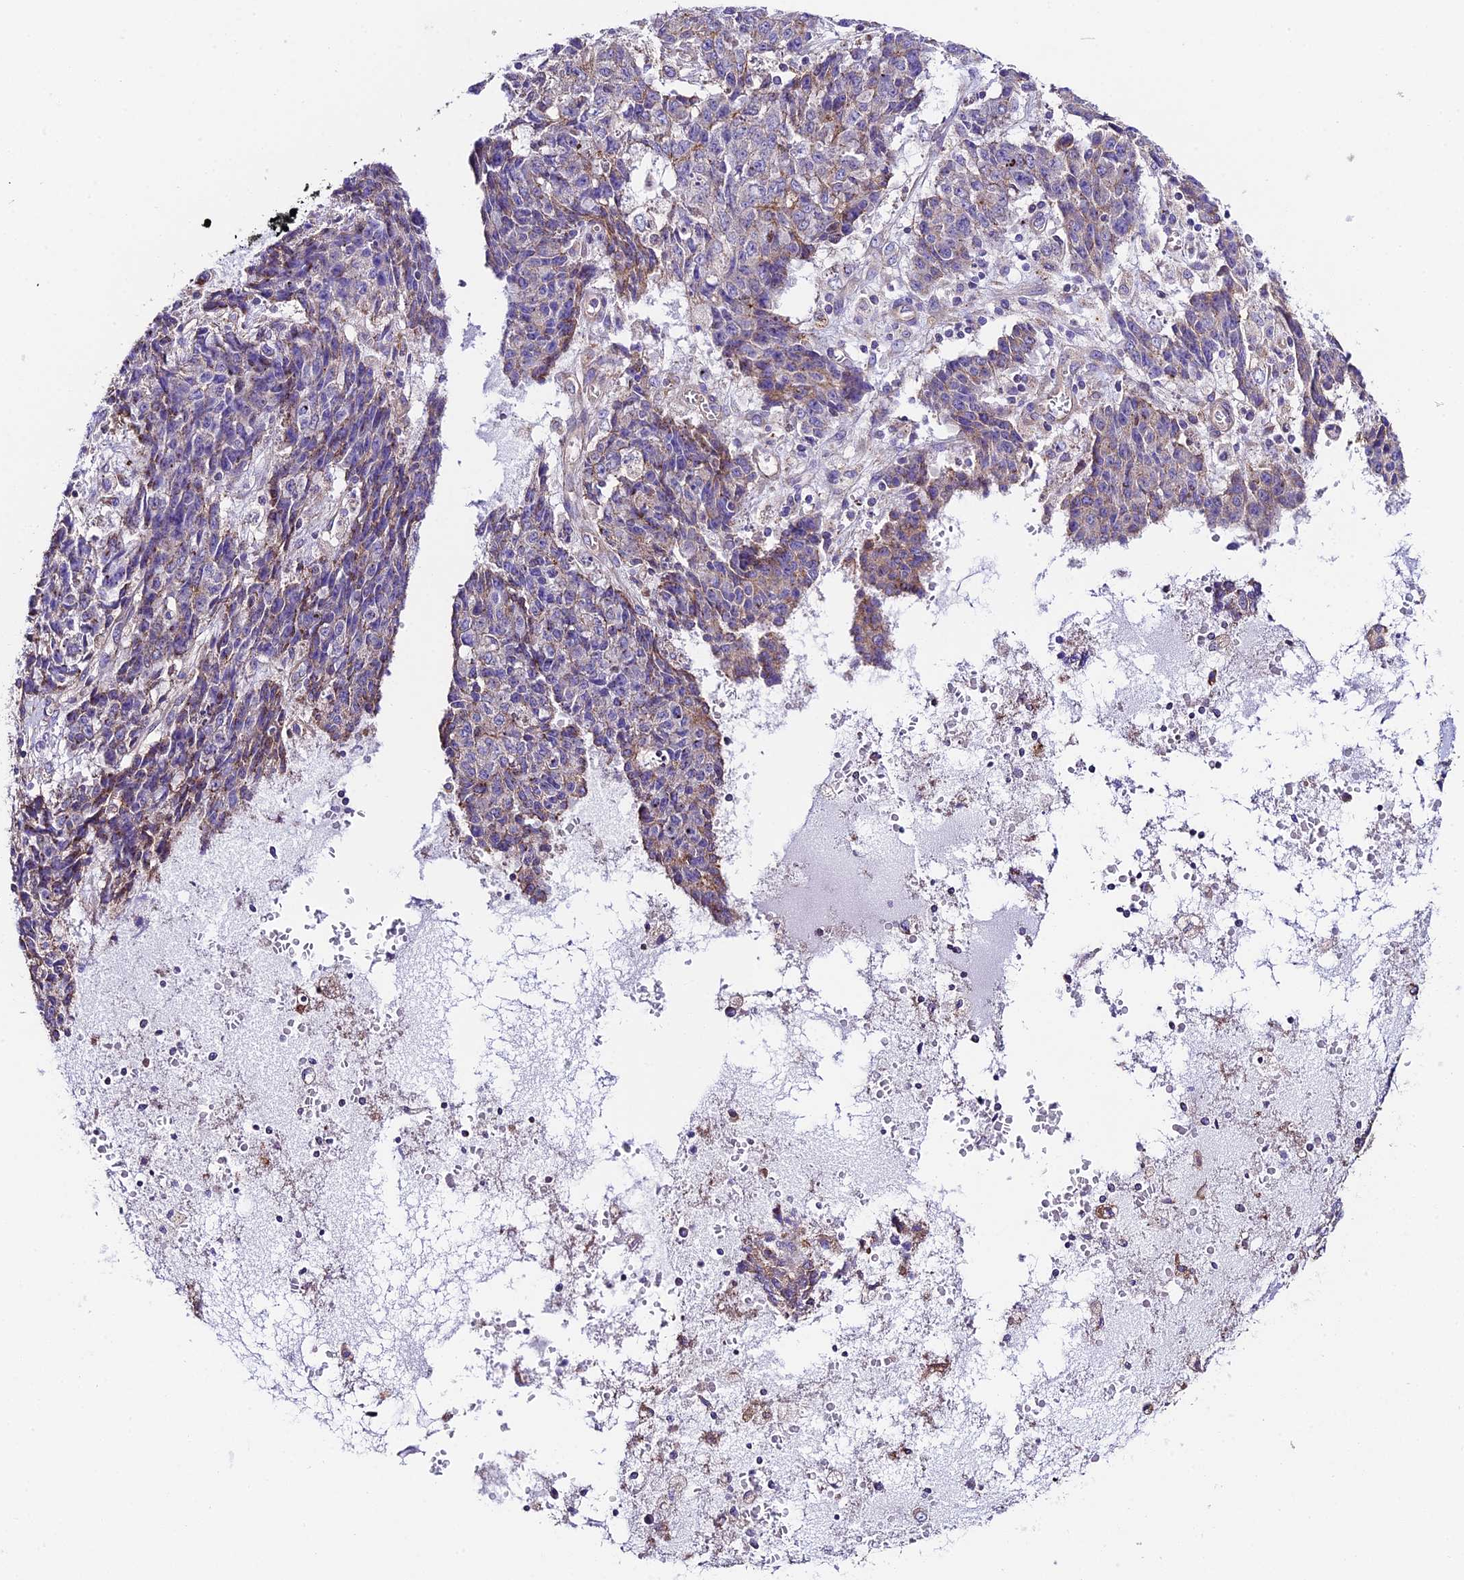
{"staining": {"intensity": "moderate", "quantity": "<25%", "location": "cytoplasmic/membranous"}, "tissue": "ovarian cancer", "cell_type": "Tumor cells", "image_type": "cancer", "snomed": [{"axis": "morphology", "description": "Carcinoma, endometroid"}, {"axis": "topography", "description": "Ovary"}], "caption": "This image shows ovarian endometroid carcinoma stained with IHC to label a protein in brown. The cytoplasmic/membranous of tumor cells show moderate positivity for the protein. Nuclei are counter-stained blue.", "gene": "QRFP", "patient": {"sex": "female", "age": 42}}